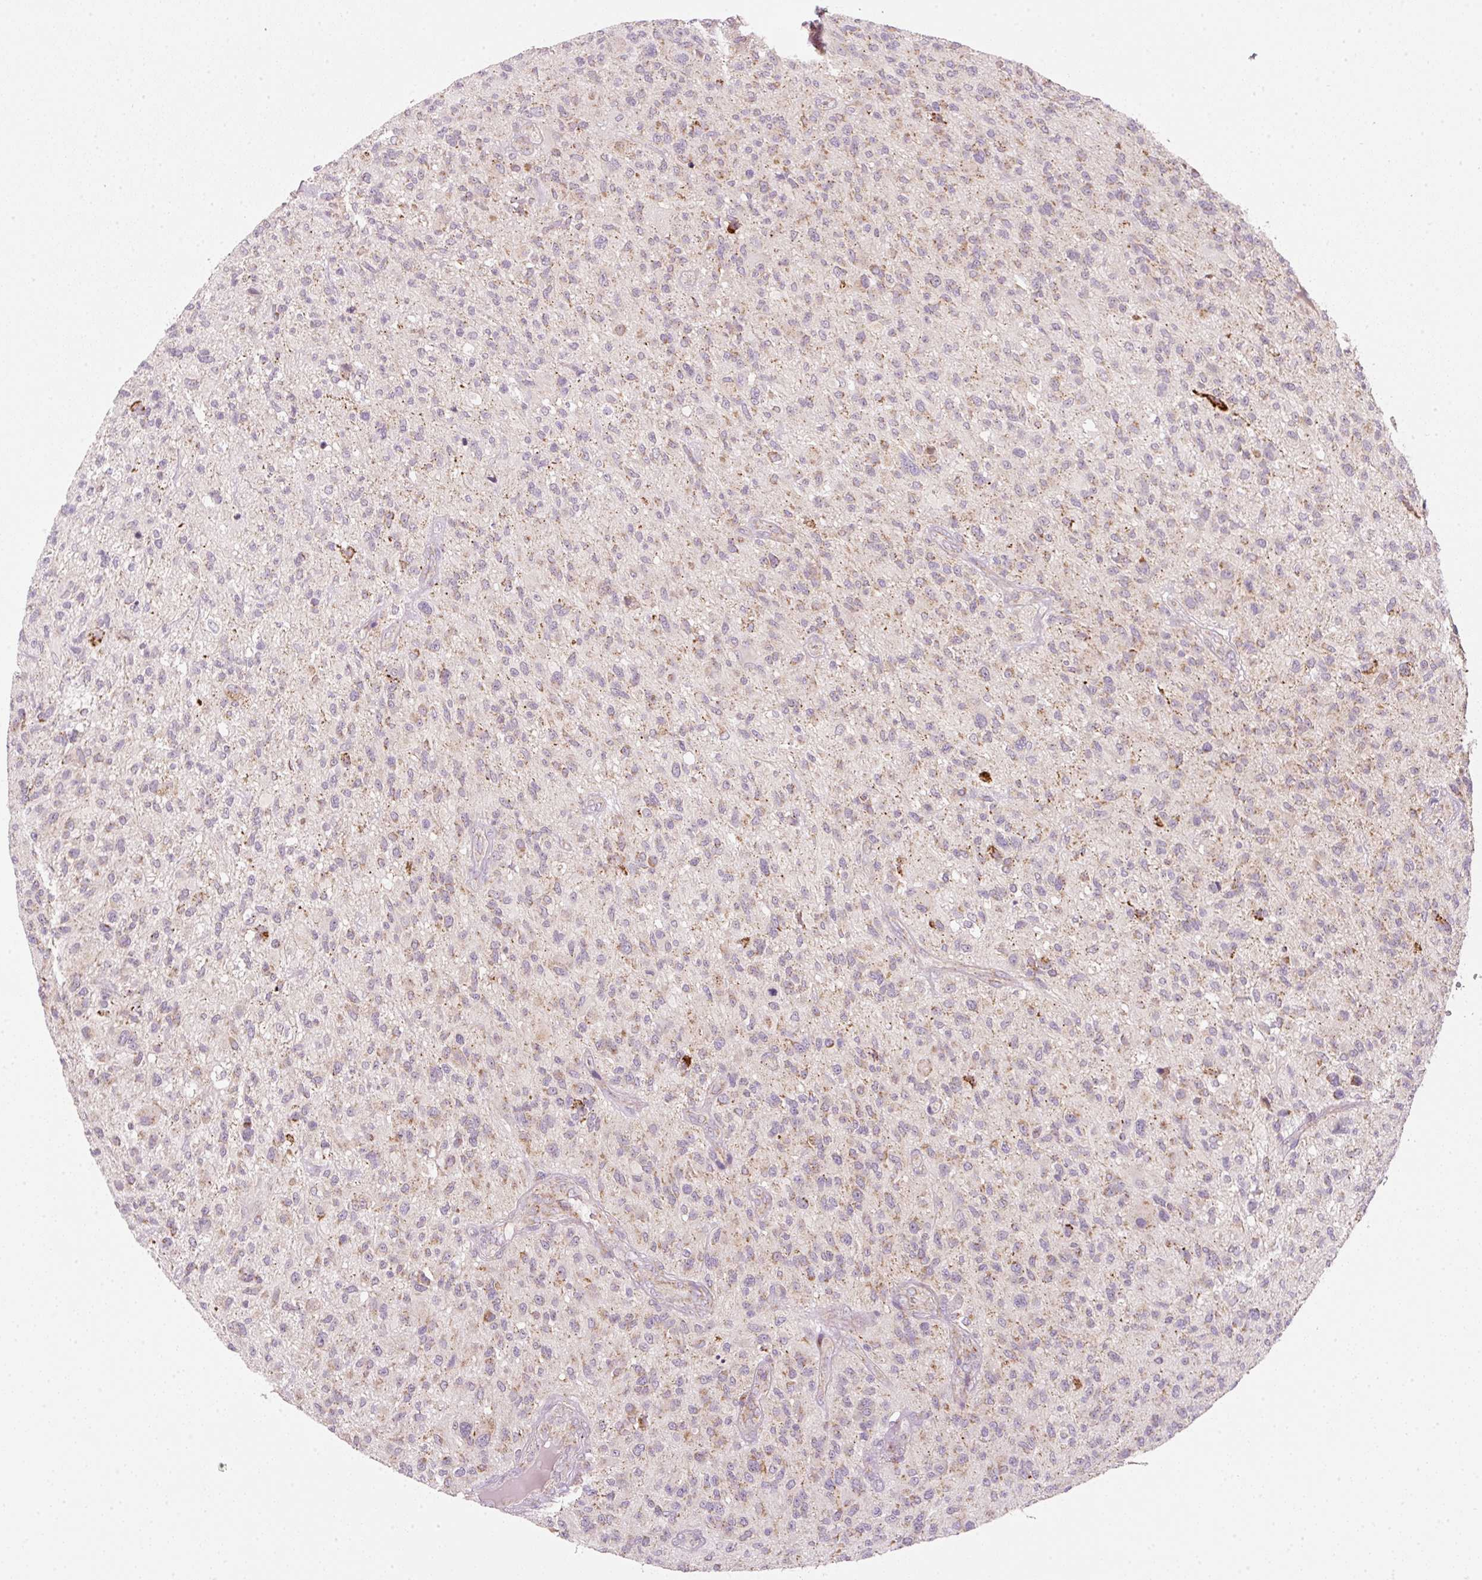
{"staining": {"intensity": "moderate", "quantity": "25%-75%", "location": "cytoplasmic/membranous"}, "tissue": "glioma", "cell_type": "Tumor cells", "image_type": "cancer", "snomed": [{"axis": "morphology", "description": "Glioma, malignant, High grade"}, {"axis": "topography", "description": "Brain"}], "caption": "Glioma stained for a protein demonstrates moderate cytoplasmic/membranous positivity in tumor cells. (DAB IHC with brightfield microscopy, high magnification).", "gene": "FAM78B", "patient": {"sex": "male", "age": 47}}